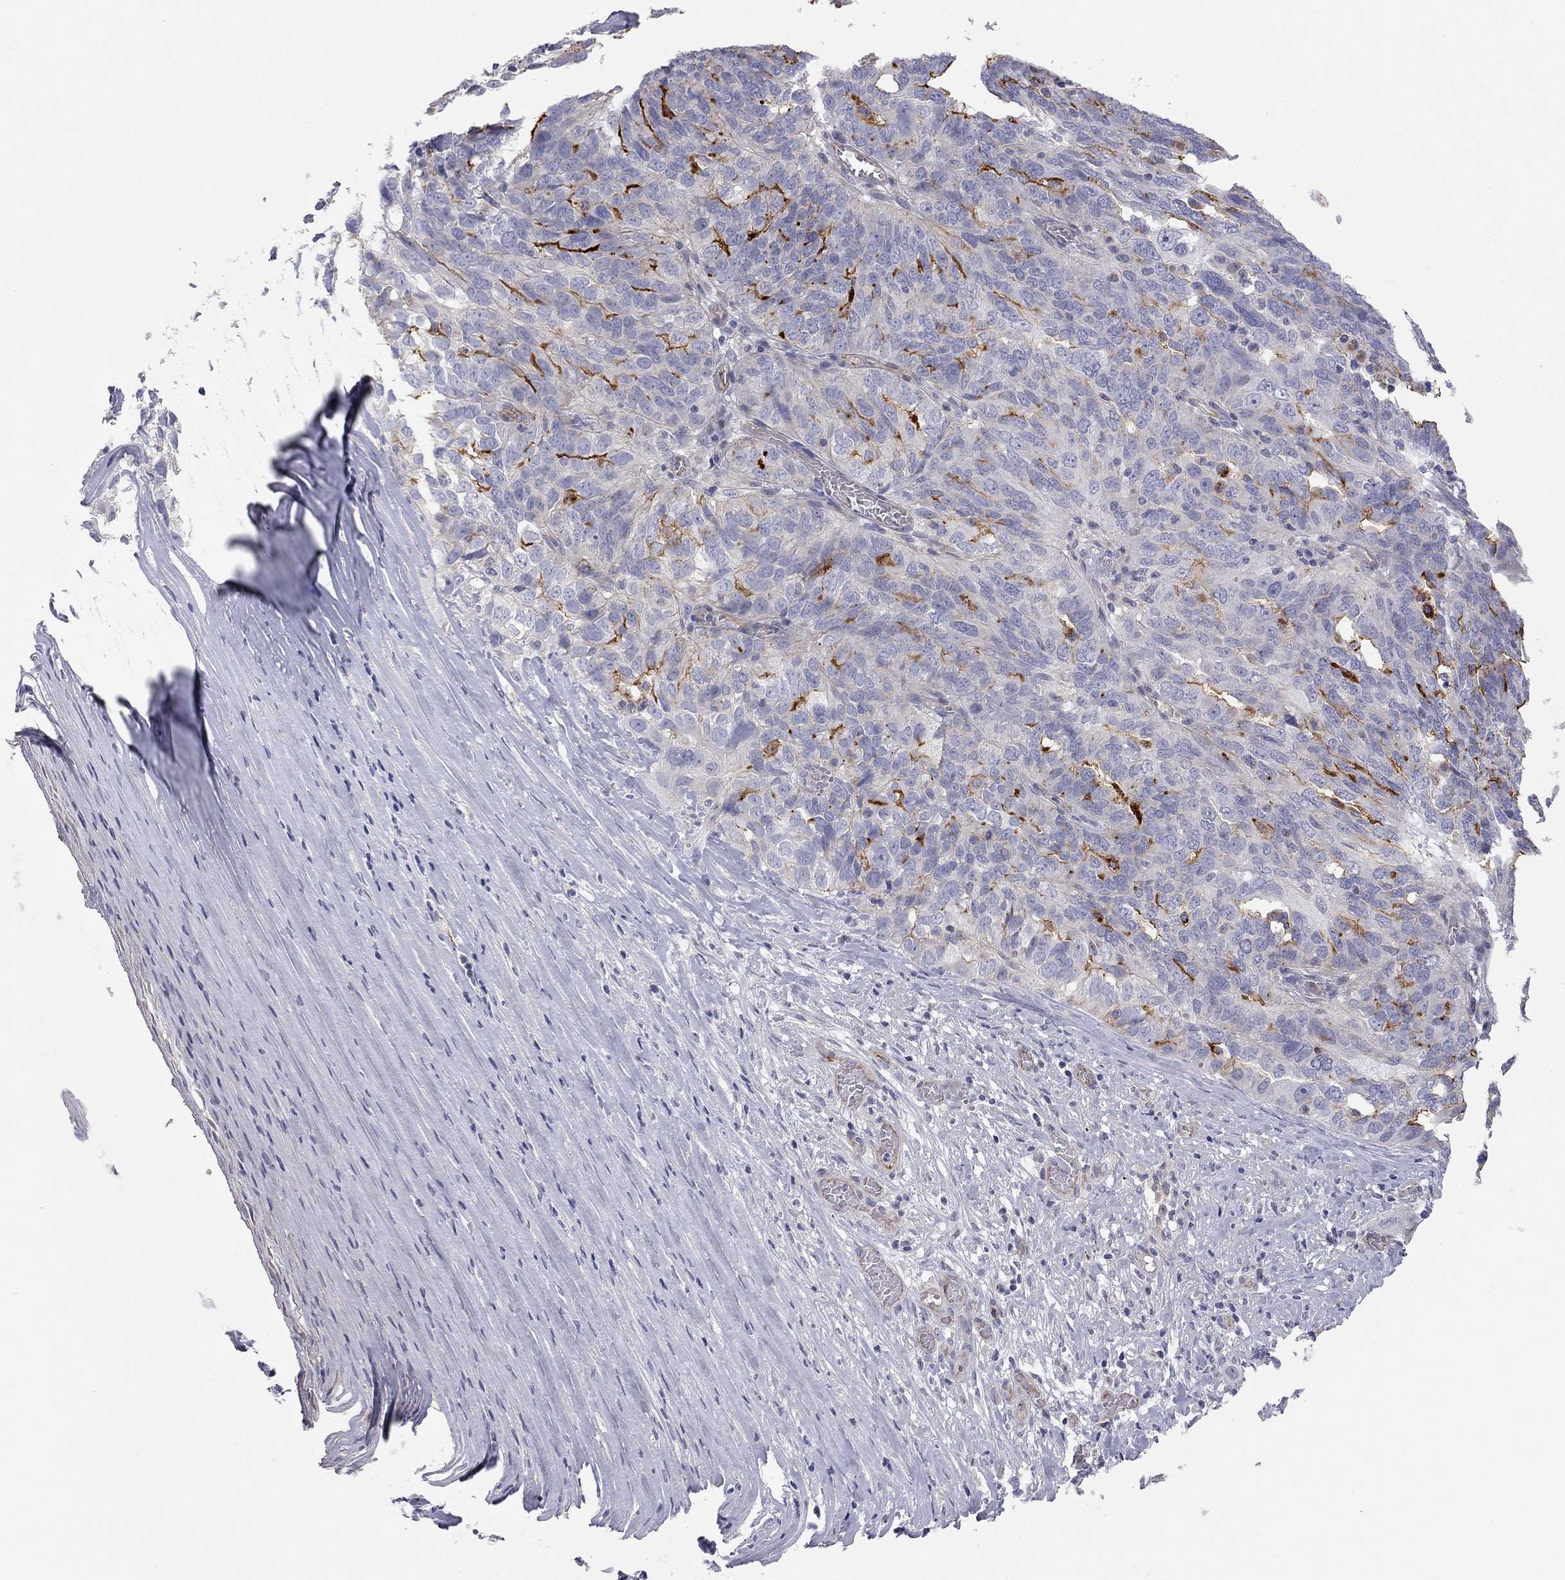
{"staining": {"intensity": "strong", "quantity": "25%-75%", "location": "cytoplasmic/membranous"}, "tissue": "ovarian cancer", "cell_type": "Tumor cells", "image_type": "cancer", "snomed": [{"axis": "morphology", "description": "Carcinoma, endometroid"}, {"axis": "topography", "description": "Soft tissue"}, {"axis": "topography", "description": "Ovary"}], "caption": "A high-resolution histopathology image shows immunohistochemistry (IHC) staining of ovarian endometroid carcinoma, which displays strong cytoplasmic/membranous expression in about 25%-75% of tumor cells.", "gene": "GPRC5B", "patient": {"sex": "female", "age": 52}}